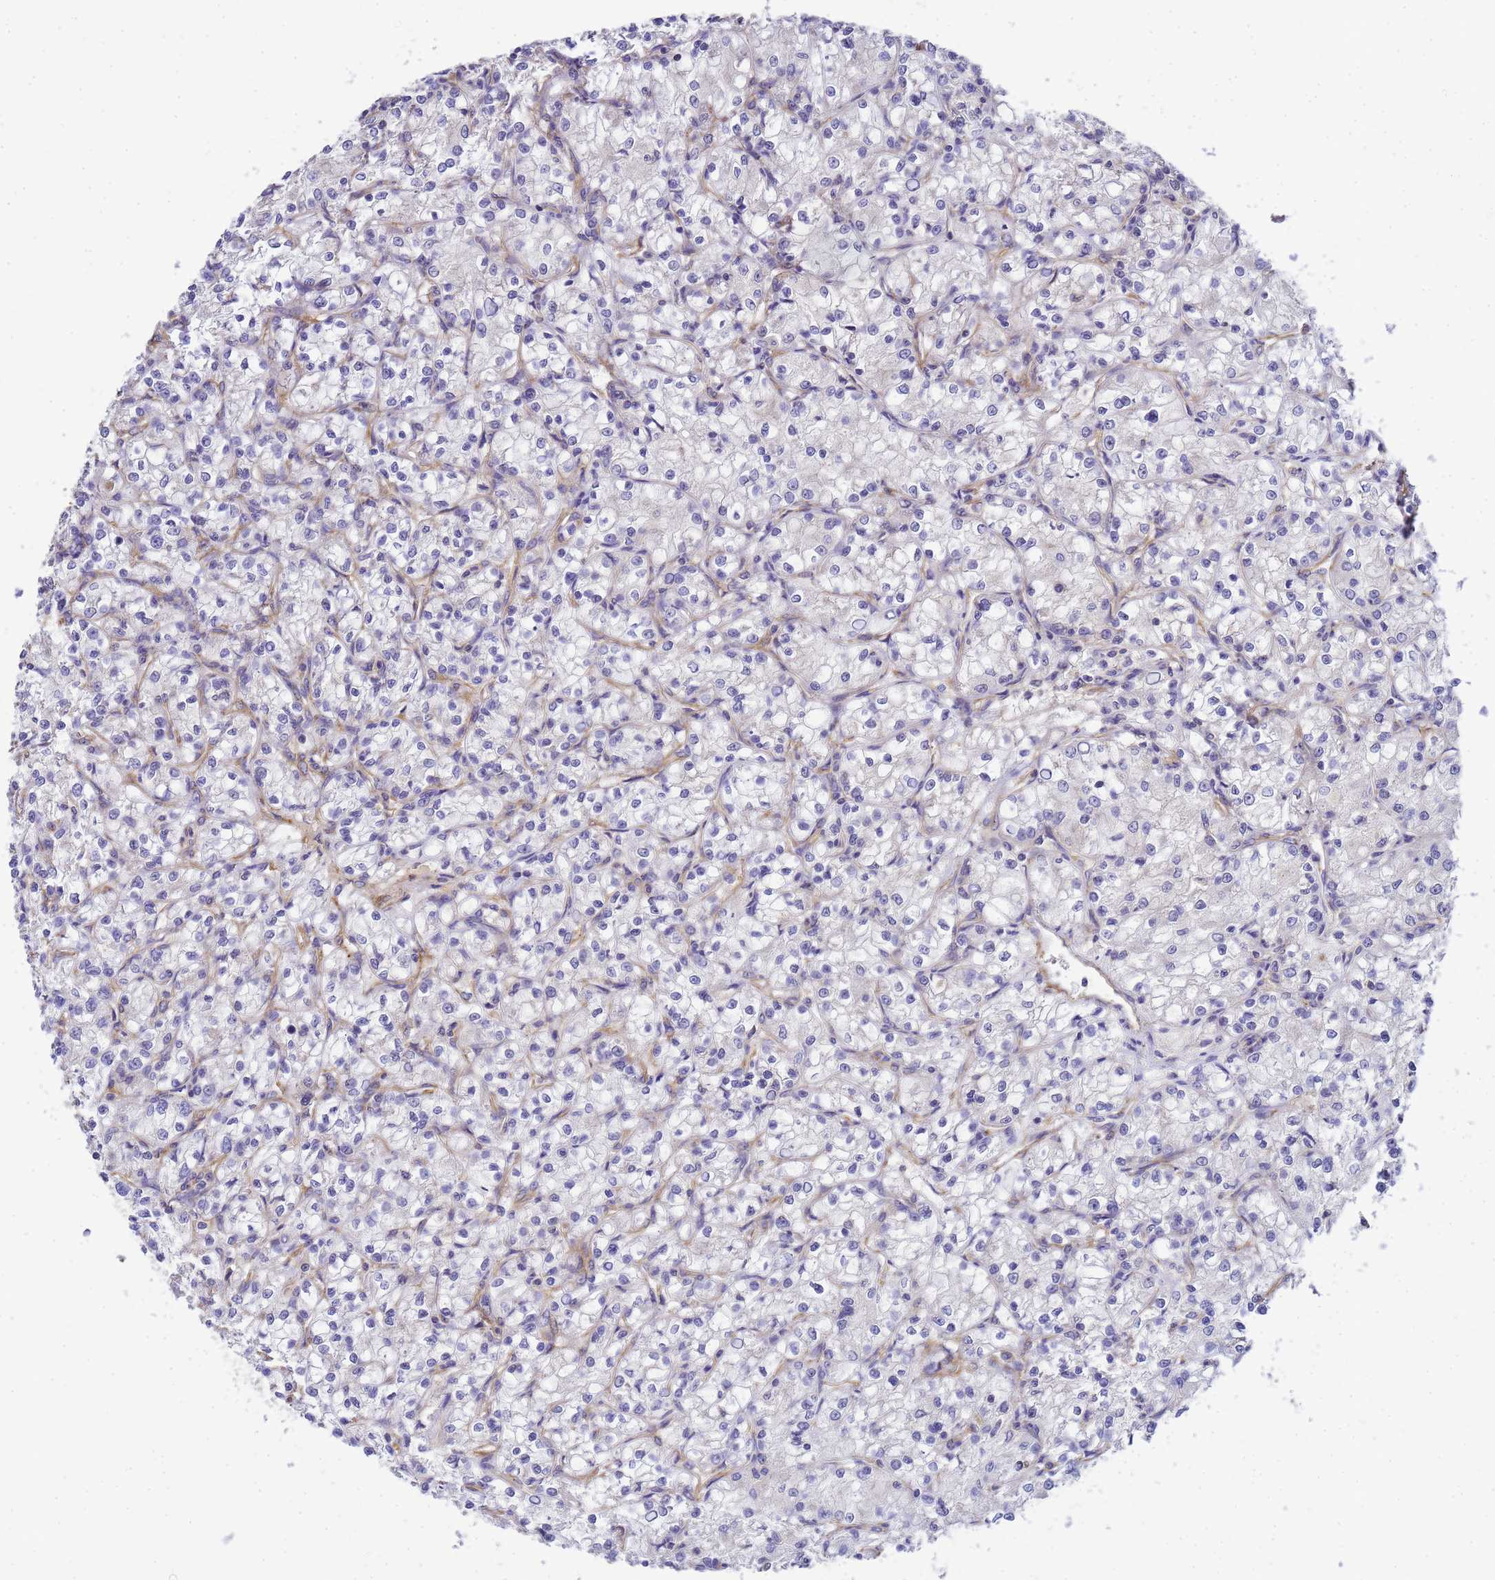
{"staining": {"intensity": "negative", "quantity": "none", "location": "none"}, "tissue": "renal cancer", "cell_type": "Tumor cells", "image_type": "cancer", "snomed": [{"axis": "morphology", "description": "Adenocarcinoma, NOS"}, {"axis": "topography", "description": "Kidney"}], "caption": "Renal cancer (adenocarcinoma) was stained to show a protein in brown. There is no significant positivity in tumor cells. The staining was performed using DAB (3,3'-diaminobenzidine) to visualize the protein expression in brown, while the nuclei were stained in blue with hematoxylin (Magnification: 20x).", "gene": "MYL12A", "patient": {"sex": "female", "age": 59}}